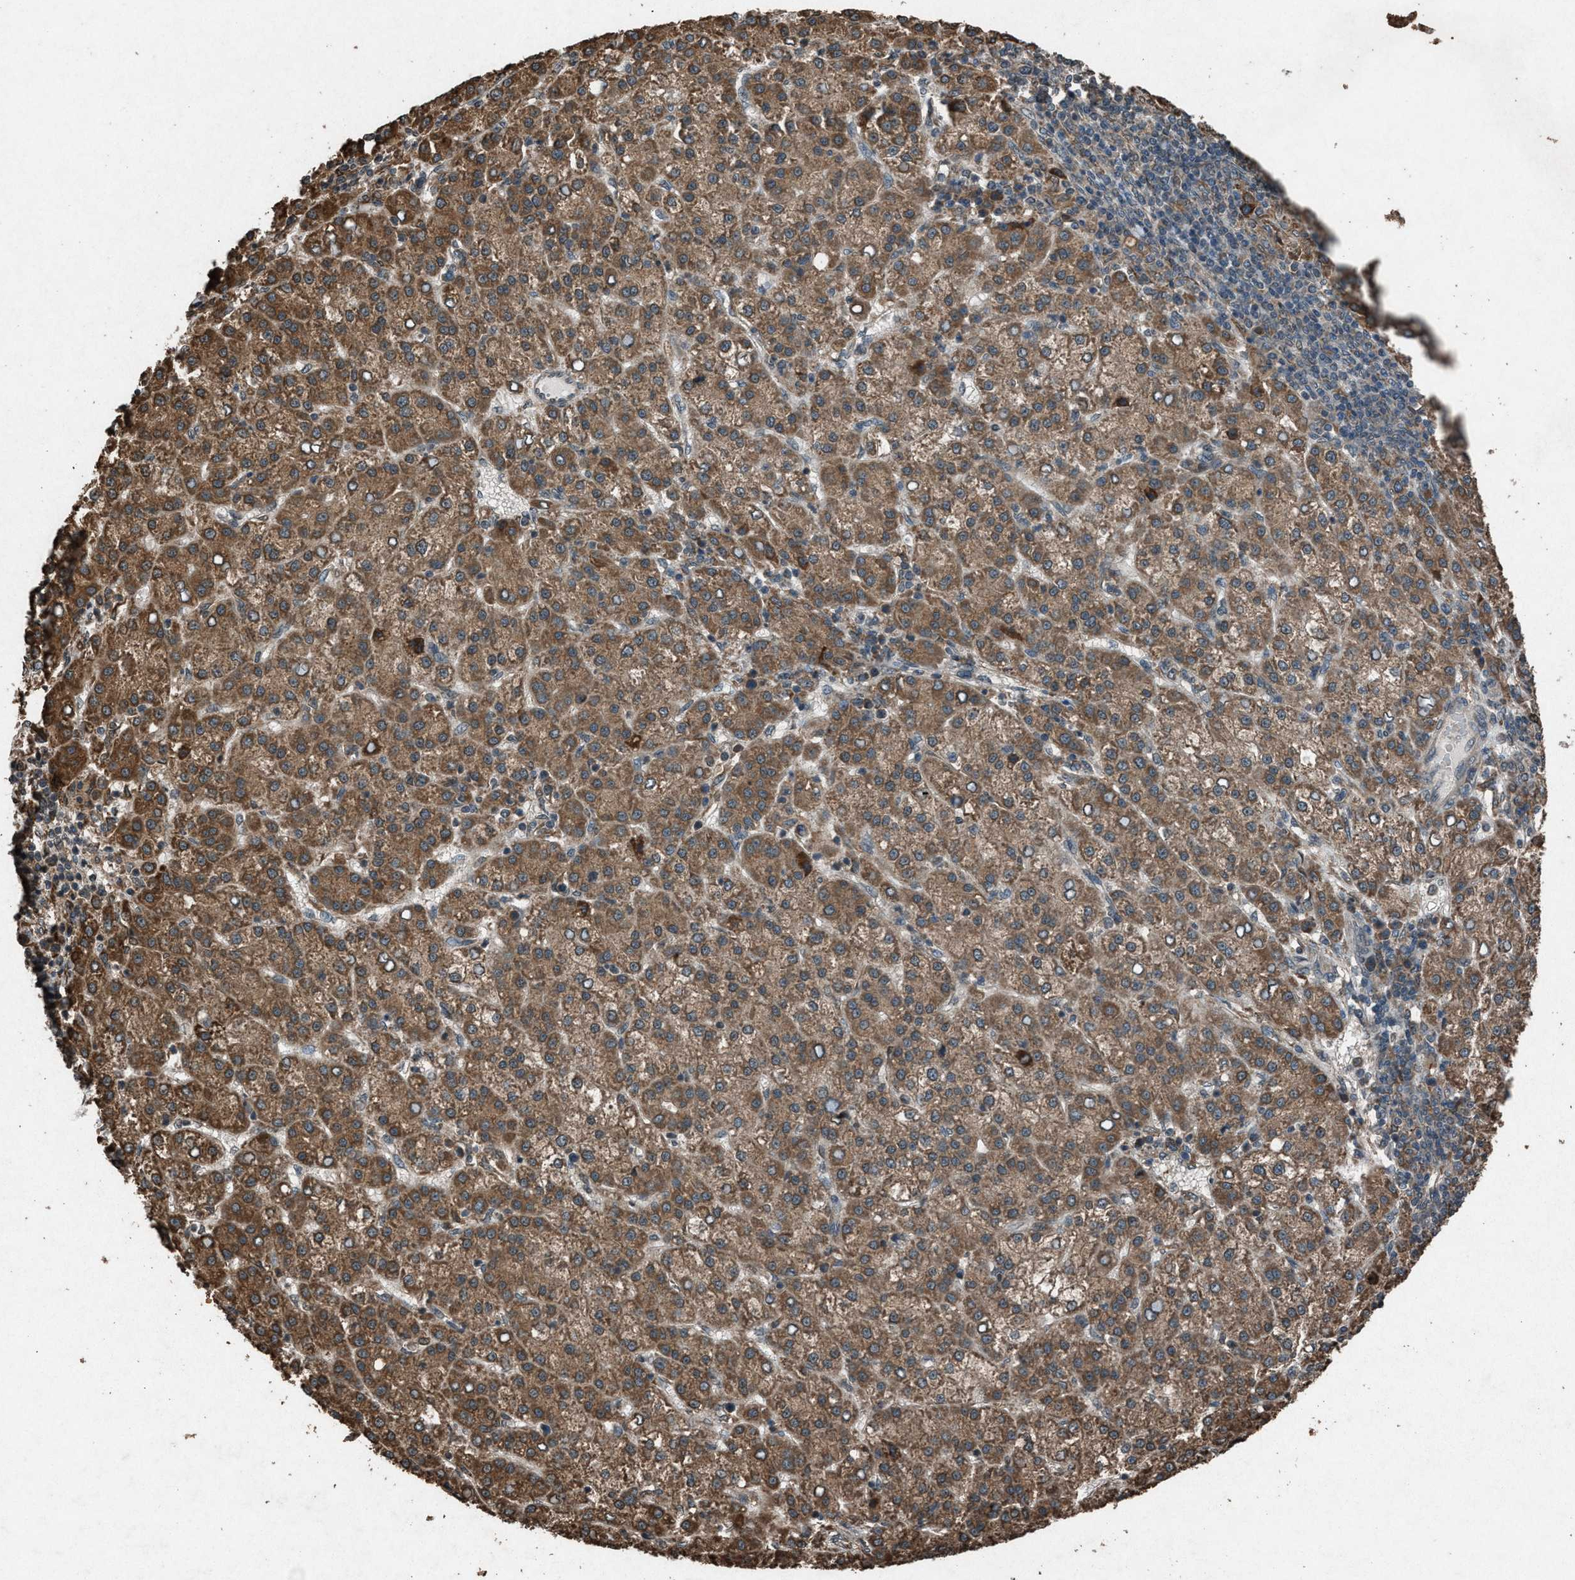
{"staining": {"intensity": "moderate", "quantity": ">75%", "location": "cytoplasmic/membranous"}, "tissue": "liver cancer", "cell_type": "Tumor cells", "image_type": "cancer", "snomed": [{"axis": "morphology", "description": "Carcinoma, Hepatocellular, NOS"}, {"axis": "topography", "description": "Liver"}], "caption": "A photomicrograph showing moderate cytoplasmic/membranous staining in approximately >75% of tumor cells in liver hepatocellular carcinoma, as visualized by brown immunohistochemical staining.", "gene": "CALR", "patient": {"sex": "female", "age": 58}}